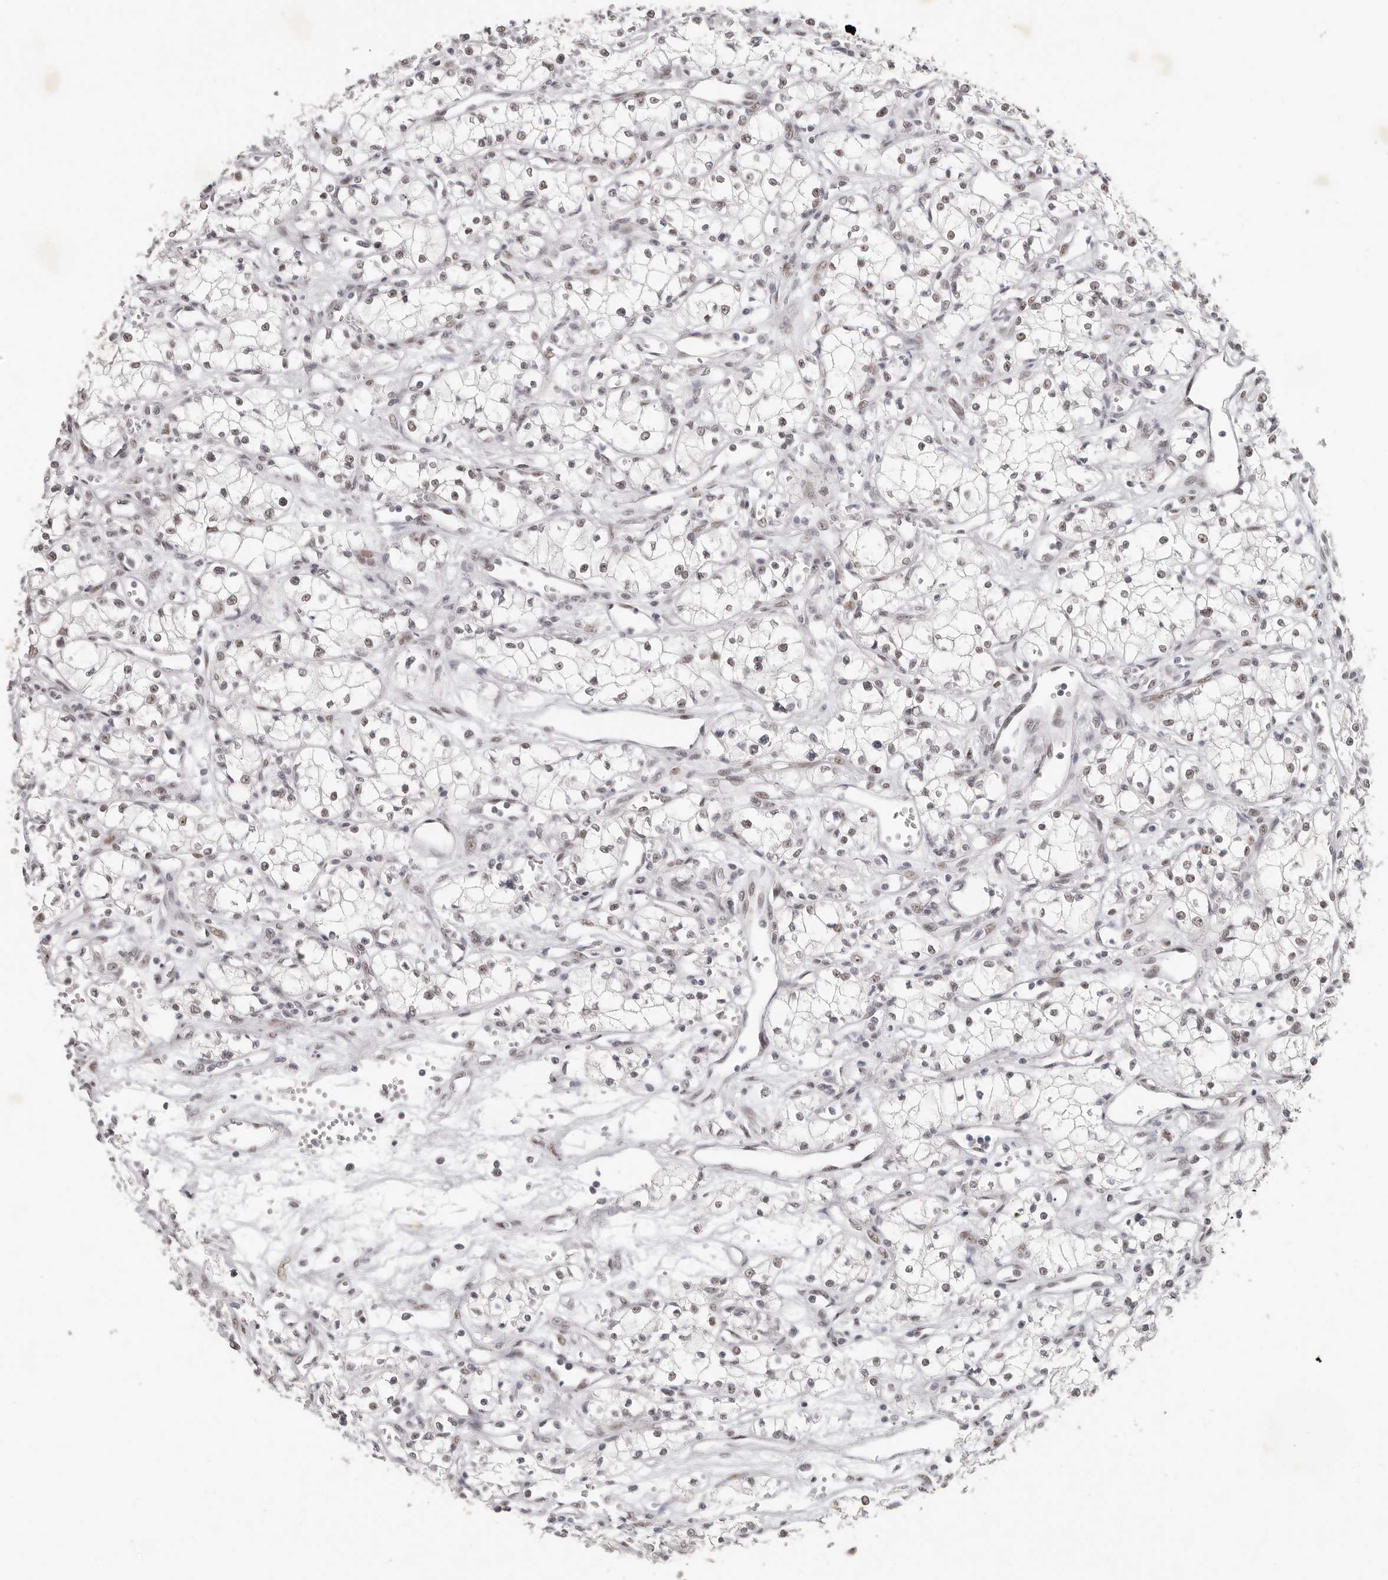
{"staining": {"intensity": "weak", "quantity": "<25%", "location": "nuclear"}, "tissue": "renal cancer", "cell_type": "Tumor cells", "image_type": "cancer", "snomed": [{"axis": "morphology", "description": "Adenocarcinoma, NOS"}, {"axis": "topography", "description": "Kidney"}], "caption": "Immunohistochemical staining of renal adenocarcinoma exhibits no significant expression in tumor cells.", "gene": "LARP7", "patient": {"sex": "male", "age": 59}}